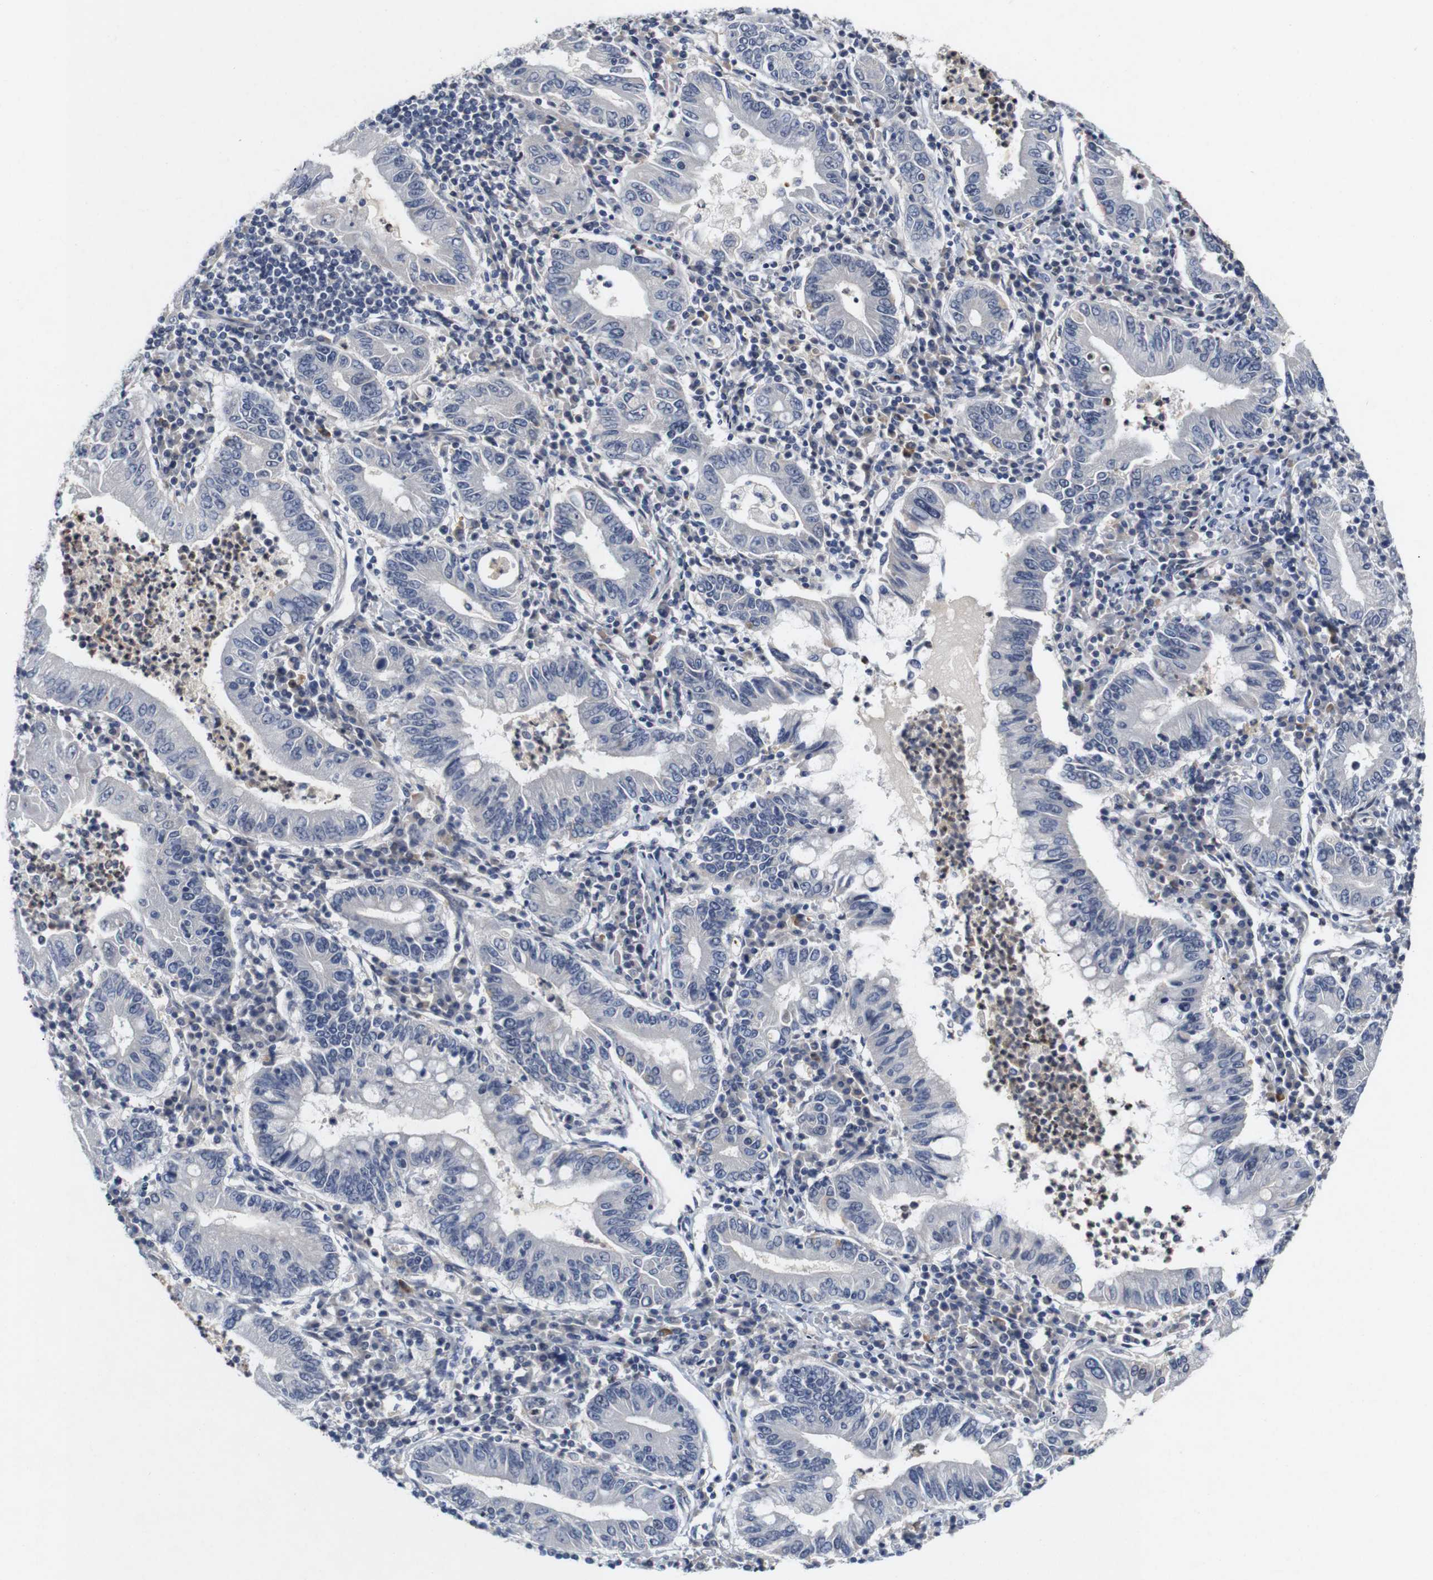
{"staining": {"intensity": "negative", "quantity": "none", "location": "none"}, "tissue": "stomach cancer", "cell_type": "Tumor cells", "image_type": "cancer", "snomed": [{"axis": "morphology", "description": "Normal tissue, NOS"}, {"axis": "morphology", "description": "Adenocarcinoma, NOS"}, {"axis": "topography", "description": "Esophagus"}, {"axis": "topography", "description": "Stomach, upper"}, {"axis": "topography", "description": "Peripheral nerve tissue"}], "caption": "Immunohistochemistry histopathology image of neoplastic tissue: human stomach cancer stained with DAB (3,3'-diaminobenzidine) demonstrates no significant protein staining in tumor cells.", "gene": "CYB561", "patient": {"sex": "male", "age": 62}}